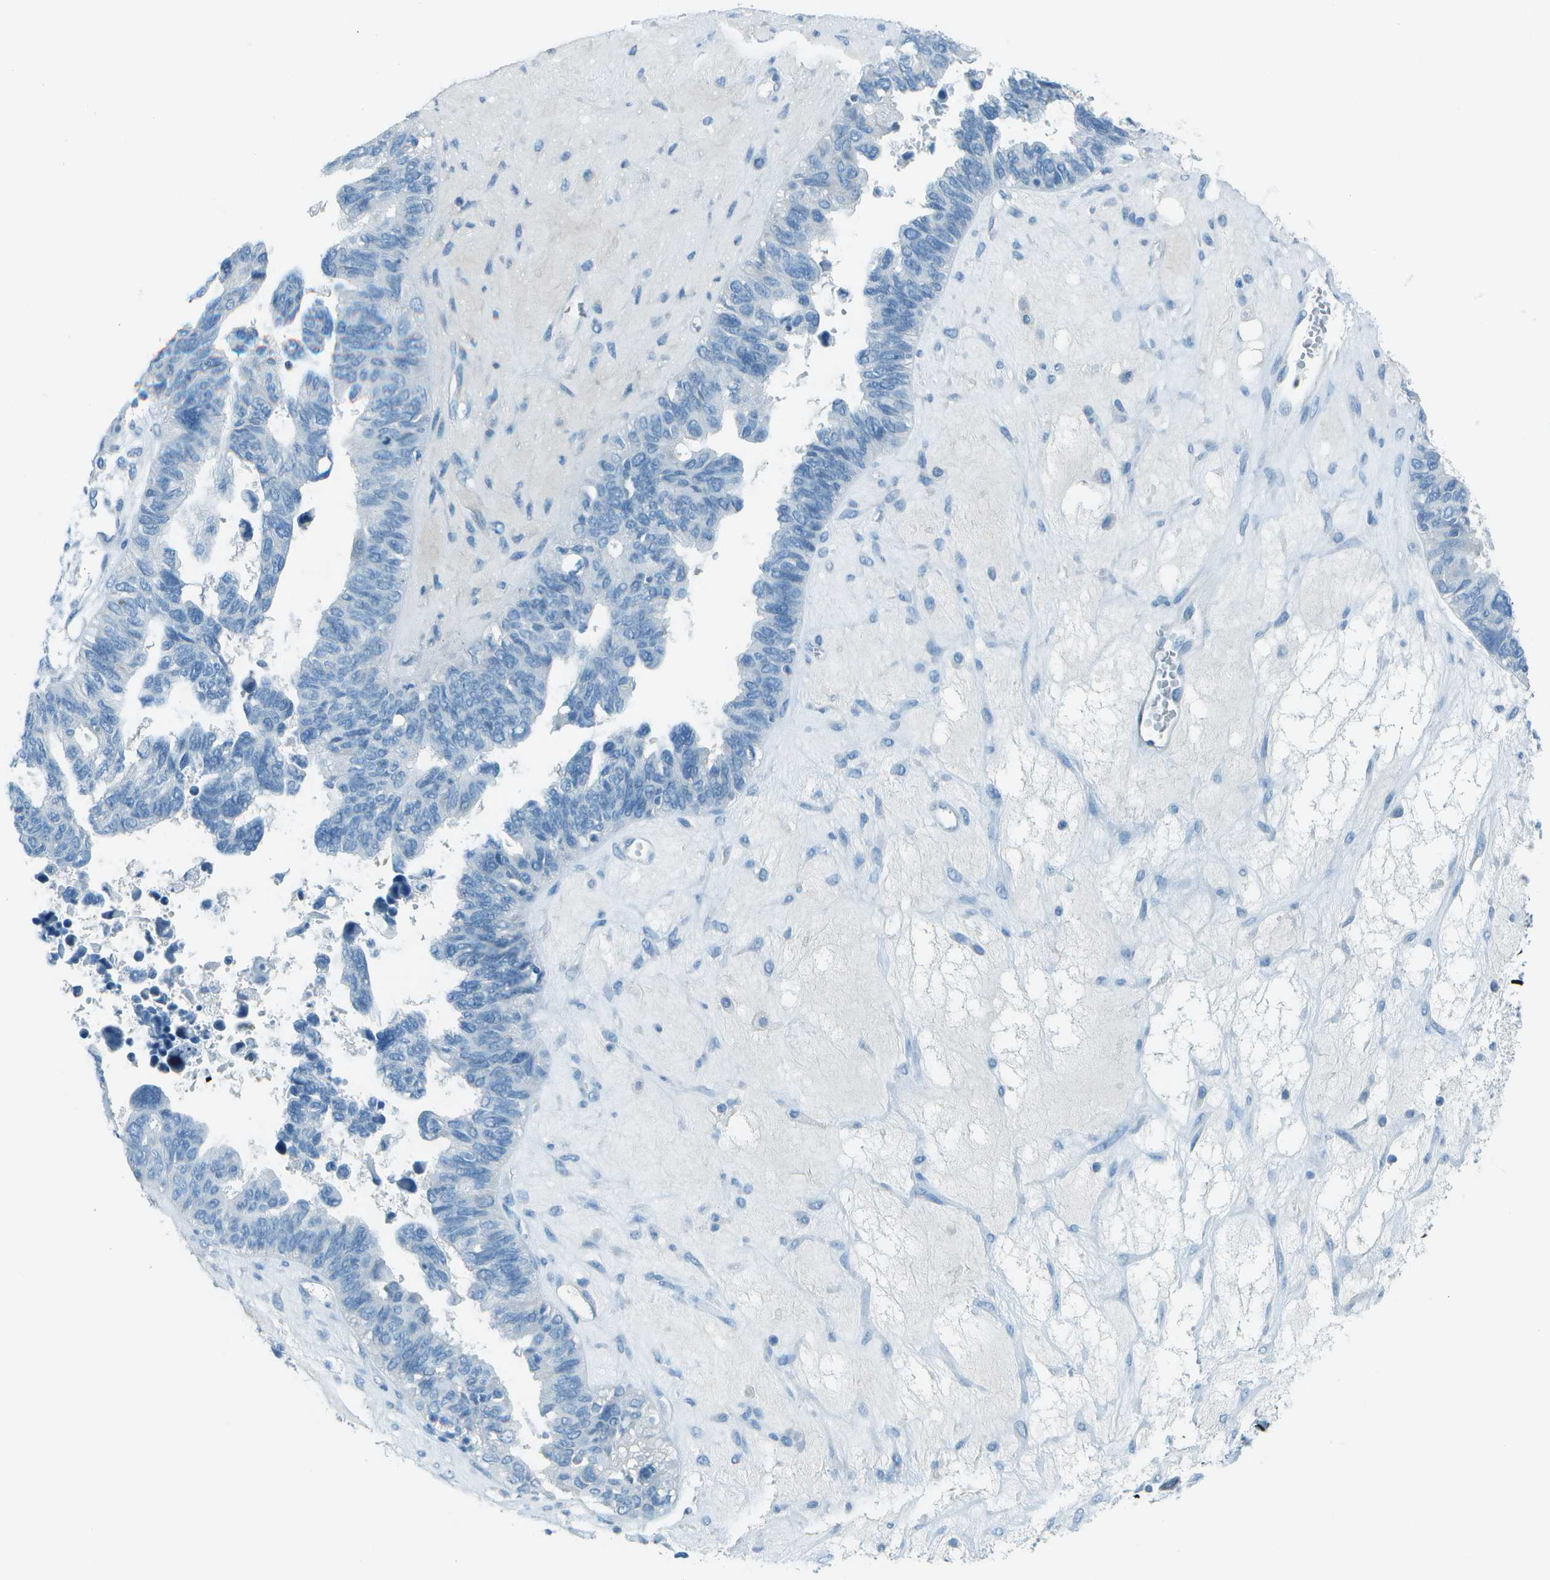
{"staining": {"intensity": "negative", "quantity": "none", "location": "none"}, "tissue": "ovarian cancer", "cell_type": "Tumor cells", "image_type": "cancer", "snomed": [{"axis": "morphology", "description": "Cystadenocarcinoma, serous, NOS"}, {"axis": "topography", "description": "Ovary"}], "caption": "Histopathology image shows no protein positivity in tumor cells of ovarian cancer (serous cystadenocarcinoma) tissue.", "gene": "FGF1", "patient": {"sex": "female", "age": 79}}